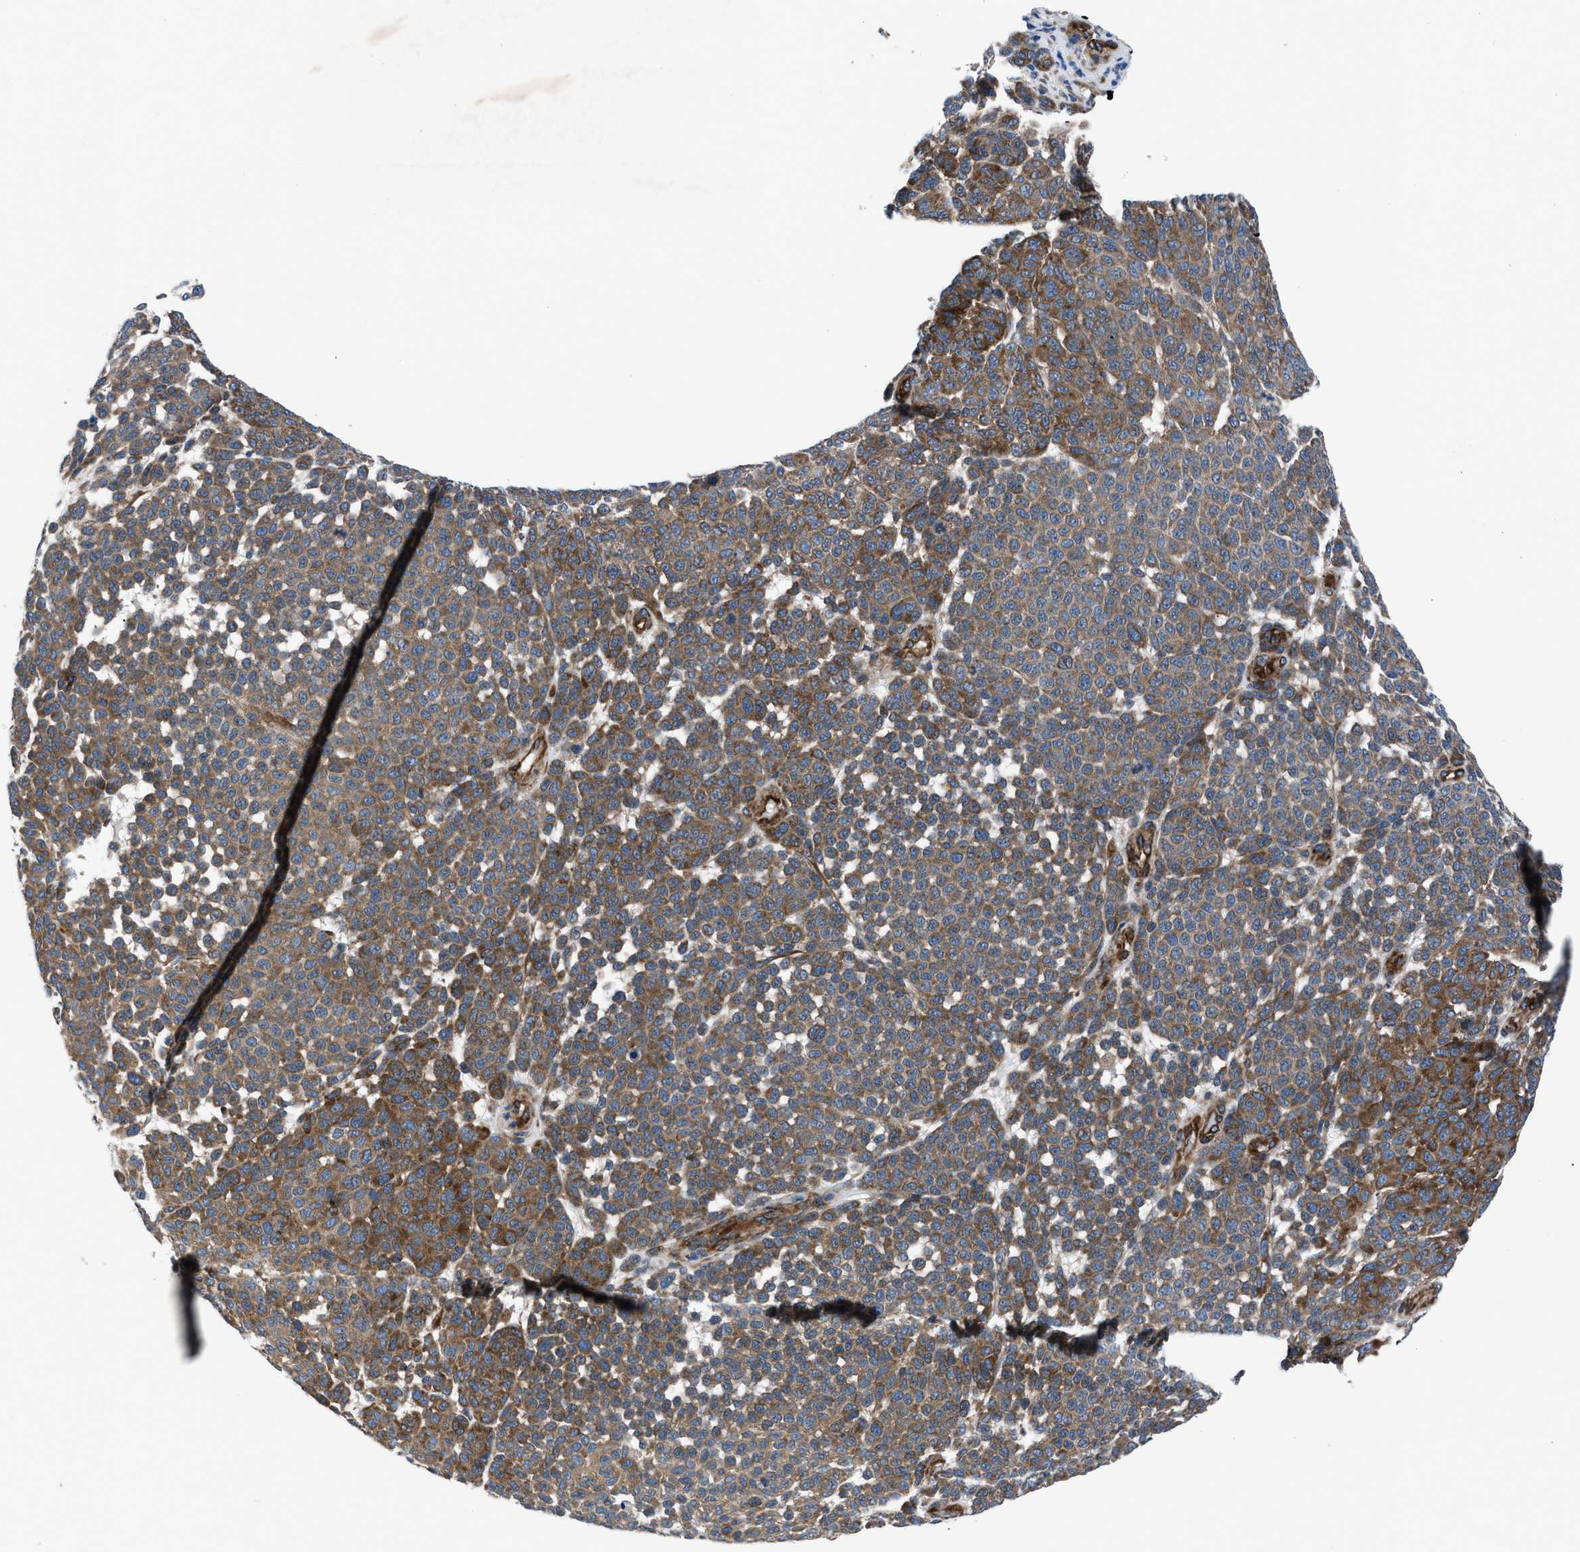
{"staining": {"intensity": "moderate", "quantity": ">75%", "location": "cytoplasmic/membranous"}, "tissue": "melanoma", "cell_type": "Tumor cells", "image_type": "cancer", "snomed": [{"axis": "morphology", "description": "Malignant melanoma, NOS"}, {"axis": "topography", "description": "Skin"}], "caption": "An IHC photomicrograph of neoplastic tissue is shown. Protein staining in brown highlights moderate cytoplasmic/membranous positivity in malignant melanoma within tumor cells.", "gene": "TRIP4", "patient": {"sex": "male", "age": 59}}